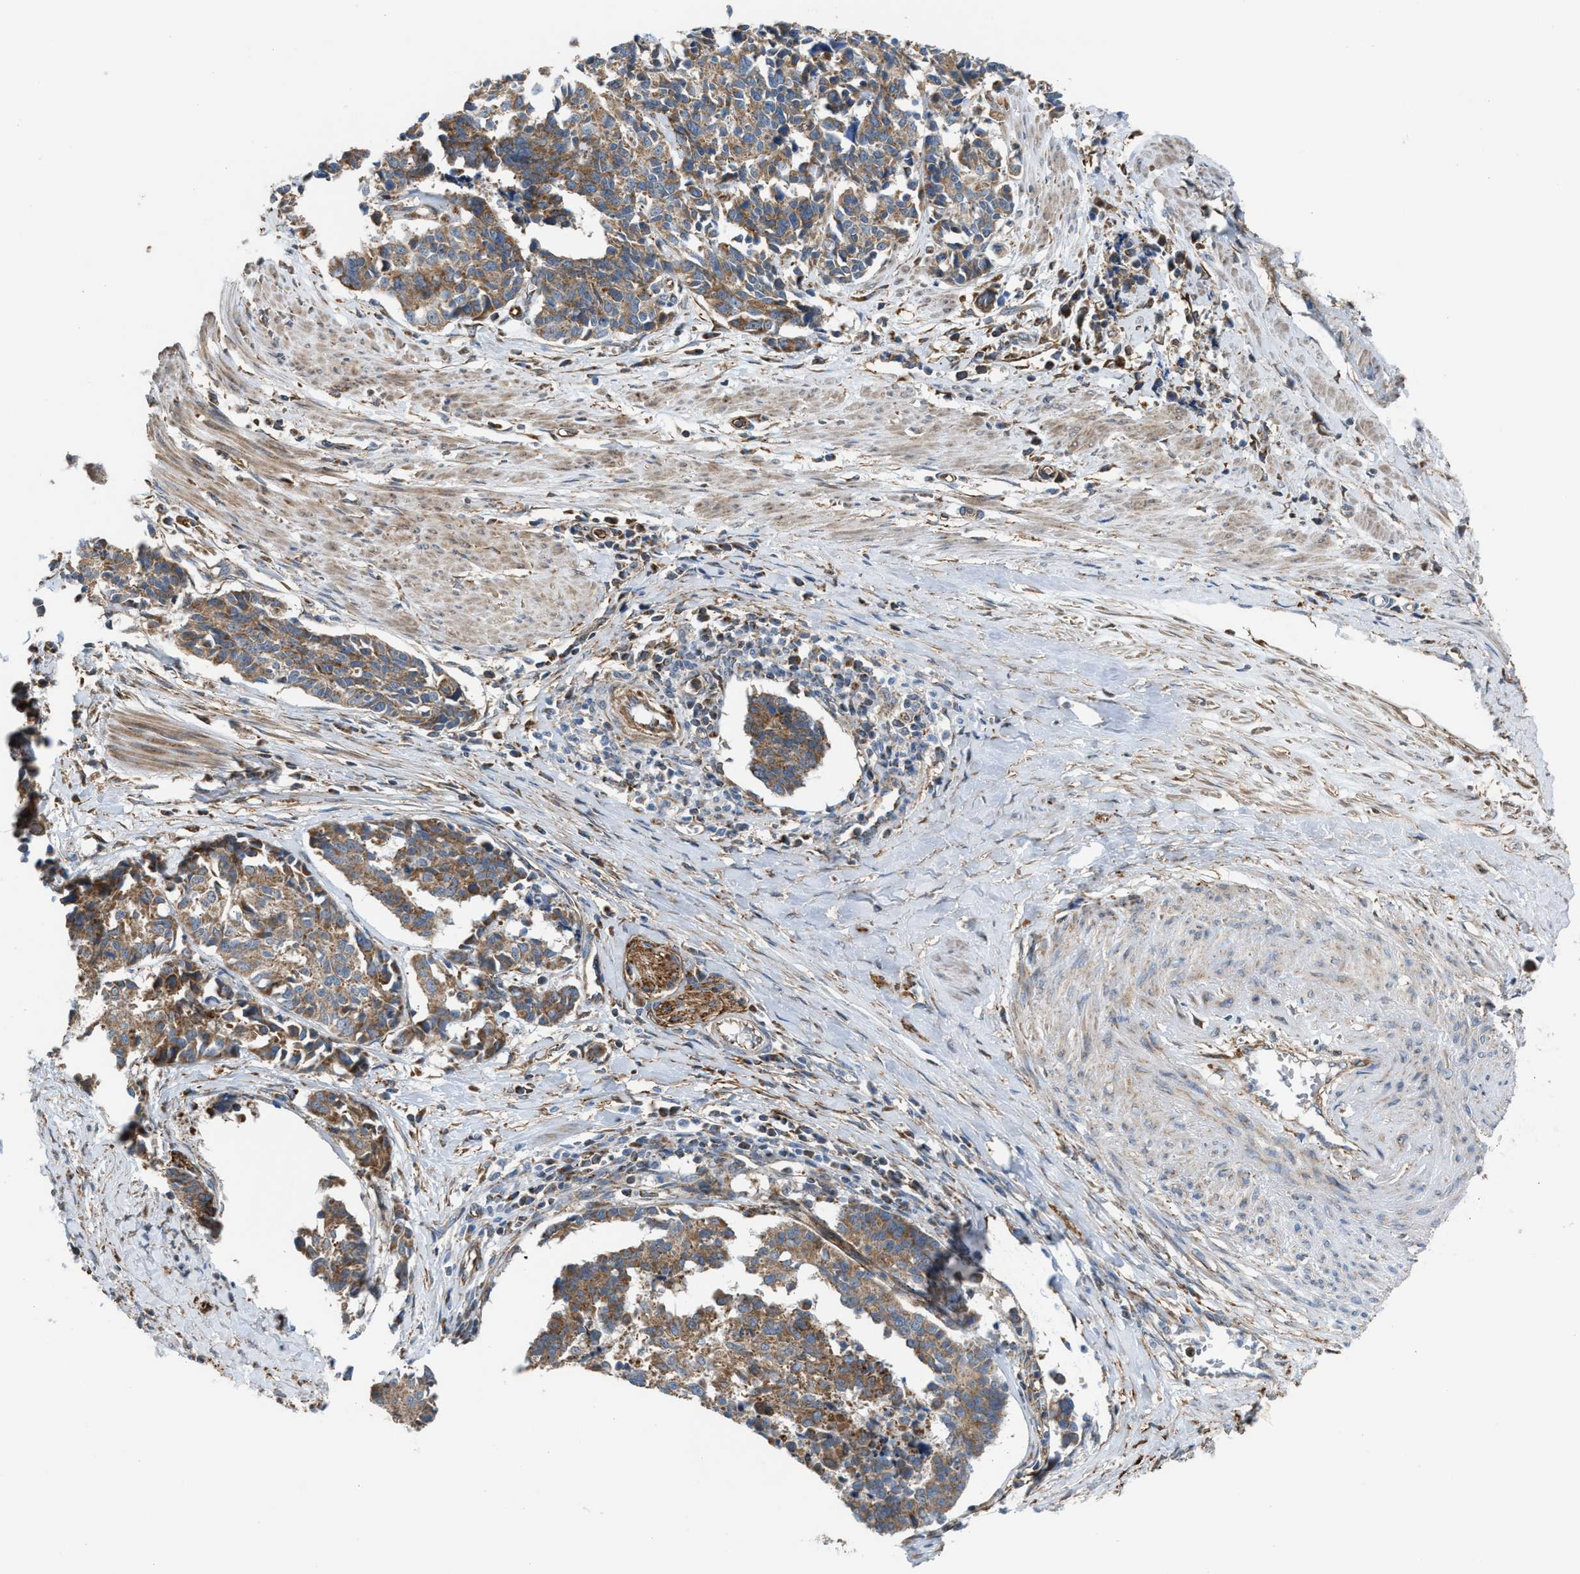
{"staining": {"intensity": "moderate", "quantity": ">75%", "location": "cytoplasmic/membranous"}, "tissue": "cervical cancer", "cell_type": "Tumor cells", "image_type": "cancer", "snomed": [{"axis": "morphology", "description": "Normal tissue, NOS"}, {"axis": "morphology", "description": "Squamous cell carcinoma, NOS"}, {"axis": "topography", "description": "Cervix"}], "caption": "Protein positivity by IHC shows moderate cytoplasmic/membranous staining in approximately >75% of tumor cells in cervical cancer.", "gene": "SLC10A3", "patient": {"sex": "female", "age": 35}}